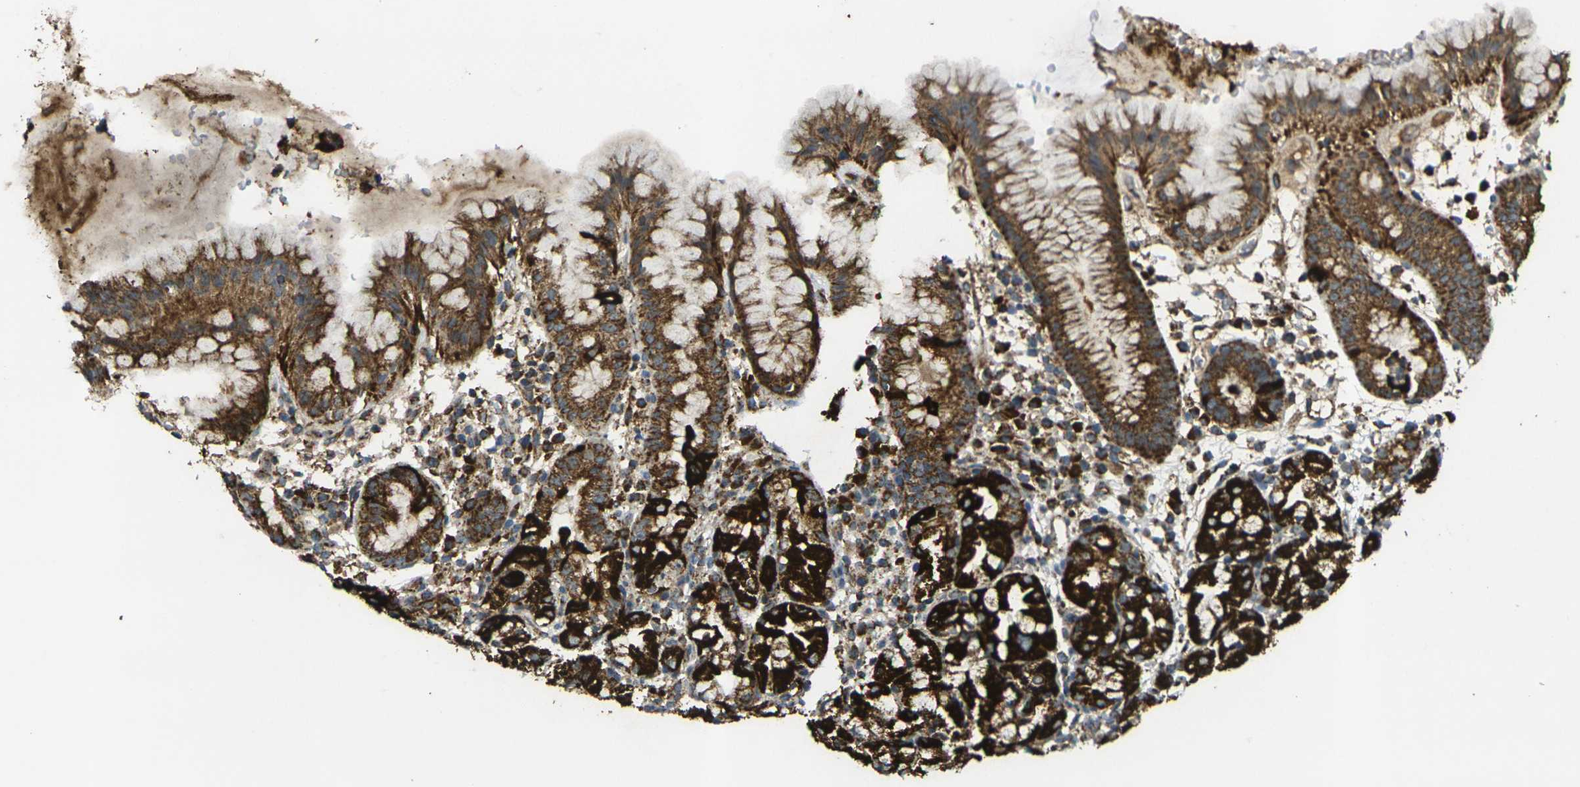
{"staining": {"intensity": "strong", "quantity": ">75%", "location": "cytoplasmic/membranous"}, "tissue": "stomach", "cell_type": "Glandular cells", "image_type": "normal", "snomed": [{"axis": "morphology", "description": "Normal tissue, NOS"}, {"axis": "topography", "description": "Stomach"}, {"axis": "topography", "description": "Stomach, lower"}], "caption": "A high-resolution photomicrograph shows immunohistochemistry (IHC) staining of unremarkable stomach, which shows strong cytoplasmic/membranous positivity in about >75% of glandular cells.", "gene": "IGF1R", "patient": {"sex": "female", "age": 75}}